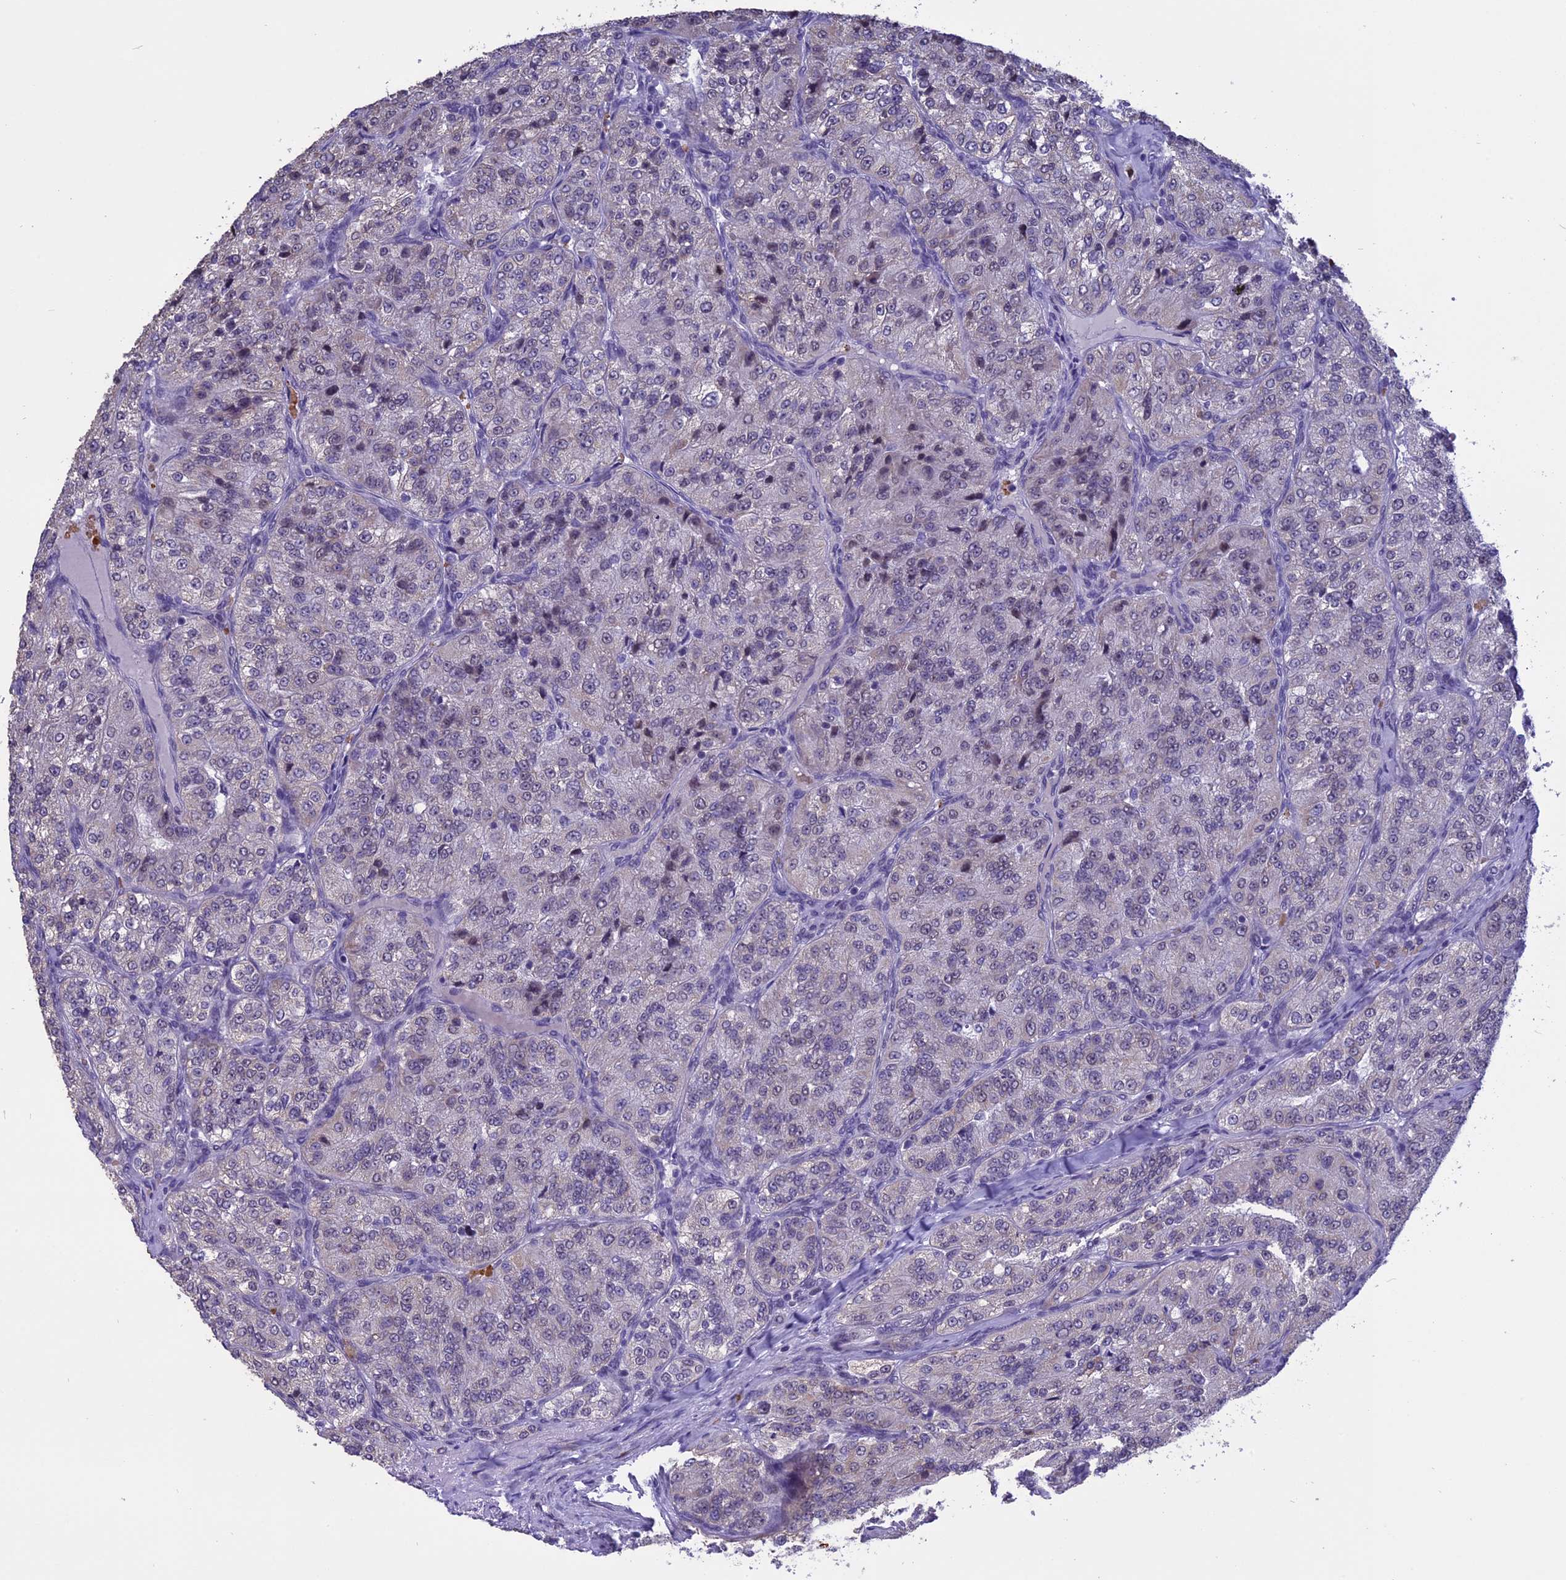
{"staining": {"intensity": "weak", "quantity": "<25%", "location": "nuclear"}, "tissue": "renal cancer", "cell_type": "Tumor cells", "image_type": "cancer", "snomed": [{"axis": "morphology", "description": "Adenocarcinoma, NOS"}, {"axis": "topography", "description": "Kidney"}], "caption": "The photomicrograph exhibits no significant staining in tumor cells of renal cancer.", "gene": "KNOP1", "patient": {"sex": "female", "age": 63}}